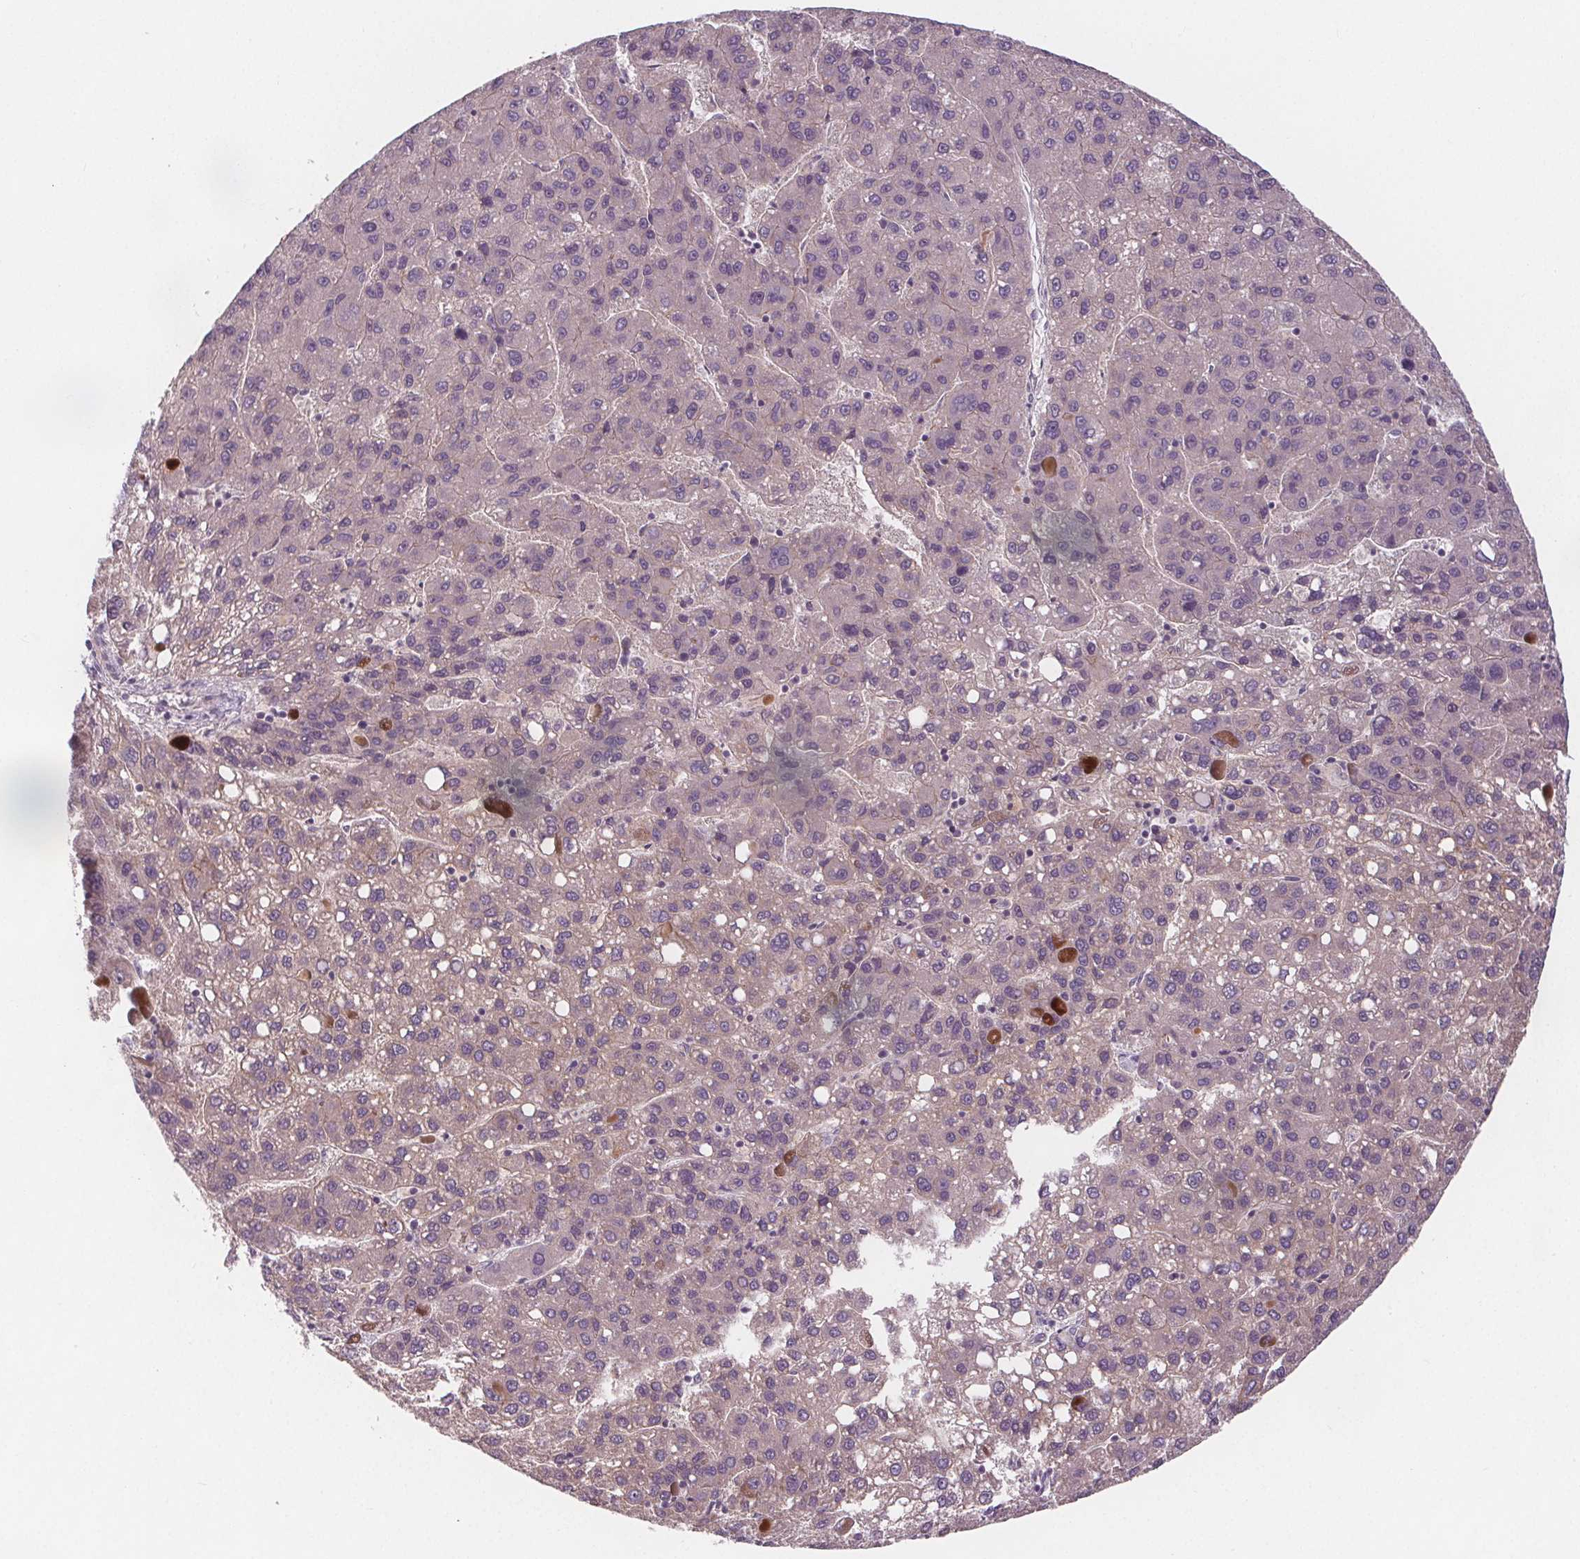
{"staining": {"intensity": "negative", "quantity": "none", "location": "none"}, "tissue": "liver cancer", "cell_type": "Tumor cells", "image_type": "cancer", "snomed": [{"axis": "morphology", "description": "Carcinoma, Hepatocellular, NOS"}, {"axis": "topography", "description": "Liver"}], "caption": "High power microscopy micrograph of an IHC image of liver cancer (hepatocellular carcinoma), revealing no significant expression in tumor cells. The staining is performed using DAB brown chromogen with nuclei counter-stained in using hematoxylin.", "gene": "VNN1", "patient": {"sex": "female", "age": 82}}